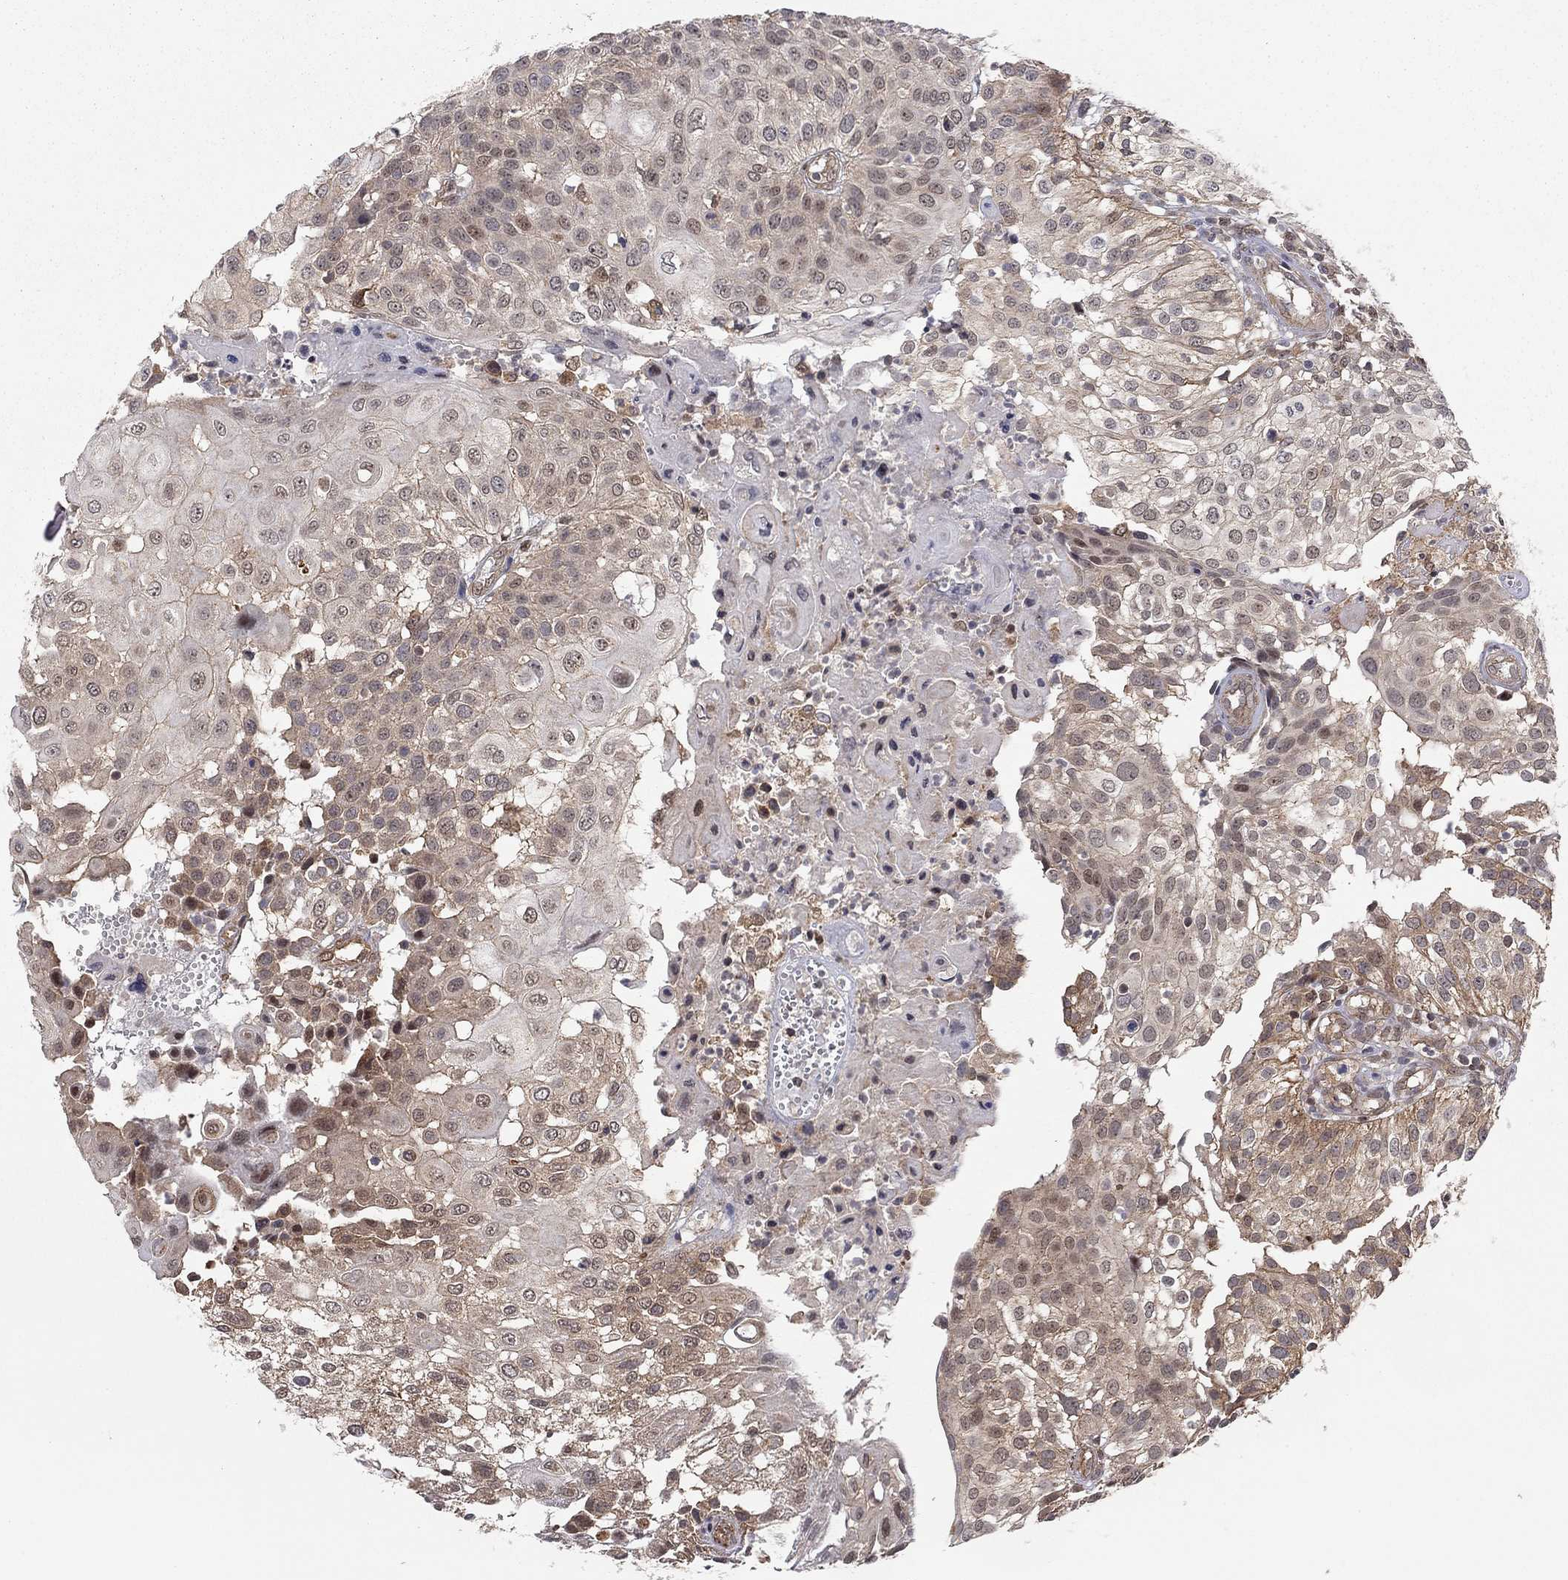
{"staining": {"intensity": "weak", "quantity": "<25%", "location": "cytoplasmic/membranous"}, "tissue": "urothelial cancer", "cell_type": "Tumor cells", "image_type": "cancer", "snomed": [{"axis": "morphology", "description": "Urothelial carcinoma, High grade"}, {"axis": "topography", "description": "Urinary bladder"}], "caption": "Human high-grade urothelial carcinoma stained for a protein using immunohistochemistry displays no staining in tumor cells.", "gene": "TDP1", "patient": {"sex": "female", "age": 79}}